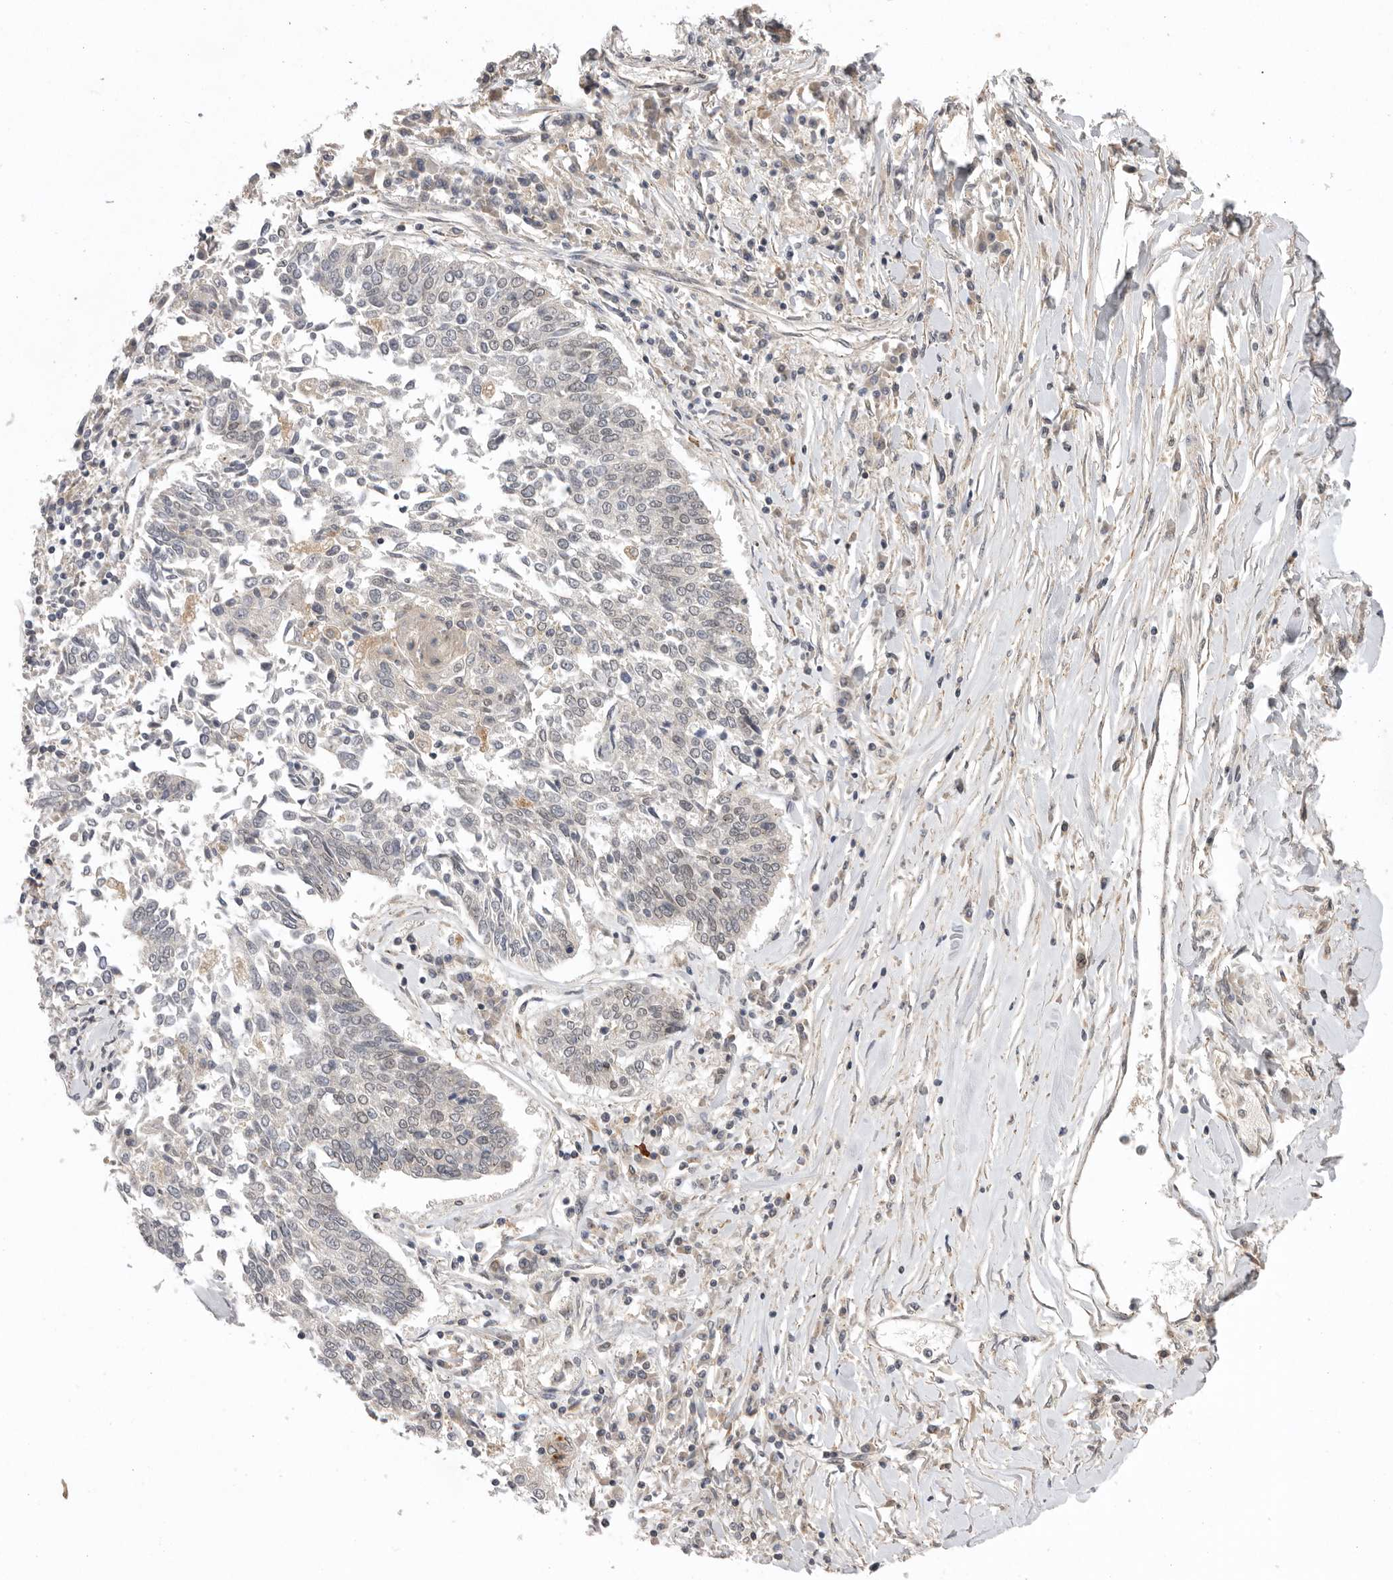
{"staining": {"intensity": "negative", "quantity": "none", "location": "none"}, "tissue": "lung cancer", "cell_type": "Tumor cells", "image_type": "cancer", "snomed": [{"axis": "morphology", "description": "Normal tissue, NOS"}, {"axis": "morphology", "description": "Squamous cell carcinoma, NOS"}, {"axis": "topography", "description": "Cartilage tissue"}, {"axis": "topography", "description": "Bronchus"}, {"axis": "topography", "description": "Lung"}, {"axis": "topography", "description": "Peripheral nerve tissue"}], "caption": "Immunohistochemical staining of human lung cancer (squamous cell carcinoma) shows no significant positivity in tumor cells.", "gene": "TLR3", "patient": {"sex": "female", "age": 49}}